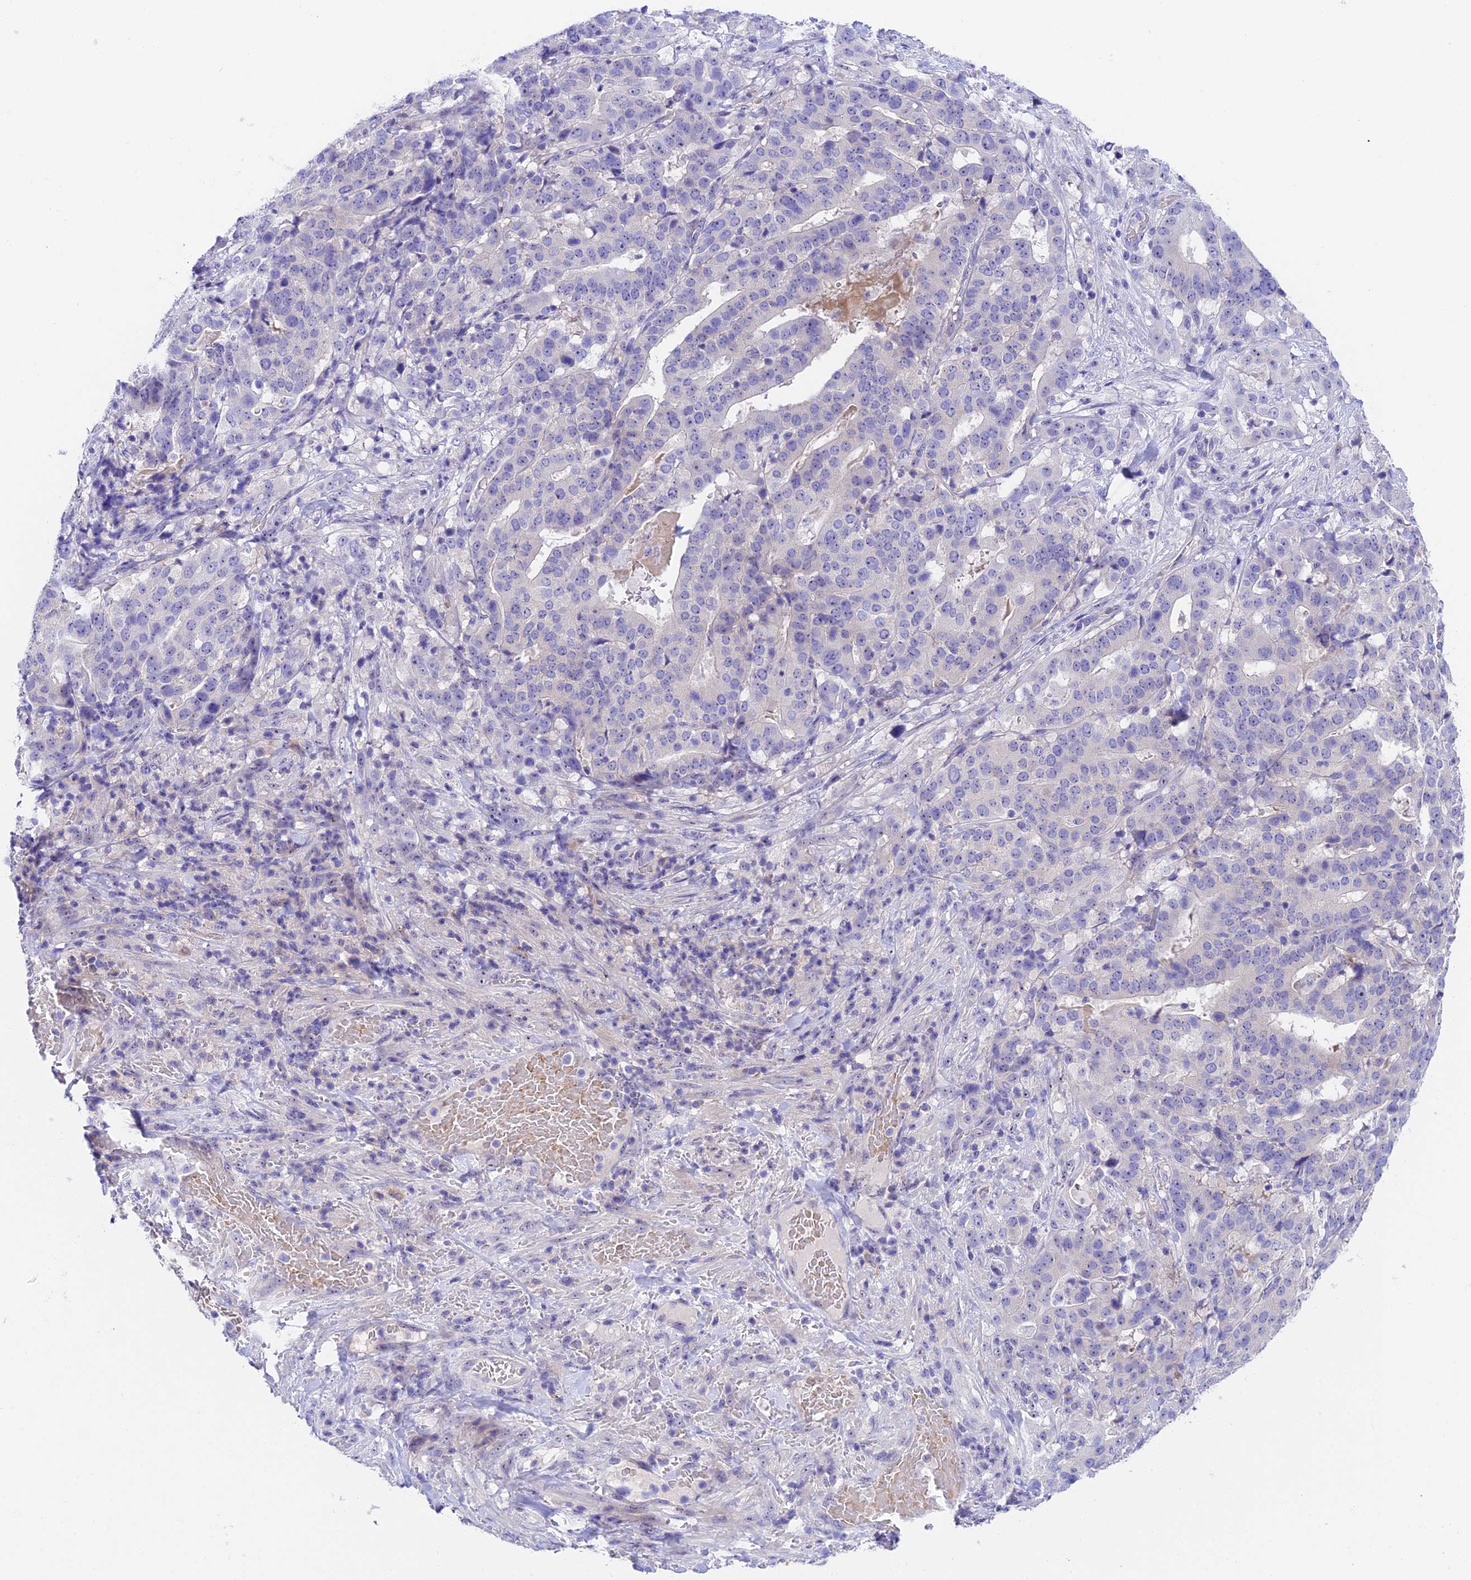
{"staining": {"intensity": "negative", "quantity": "none", "location": "none"}, "tissue": "stomach cancer", "cell_type": "Tumor cells", "image_type": "cancer", "snomed": [{"axis": "morphology", "description": "Adenocarcinoma, NOS"}, {"axis": "topography", "description": "Stomach"}], "caption": "IHC of stomach adenocarcinoma reveals no staining in tumor cells.", "gene": "DUSP29", "patient": {"sex": "male", "age": 48}}